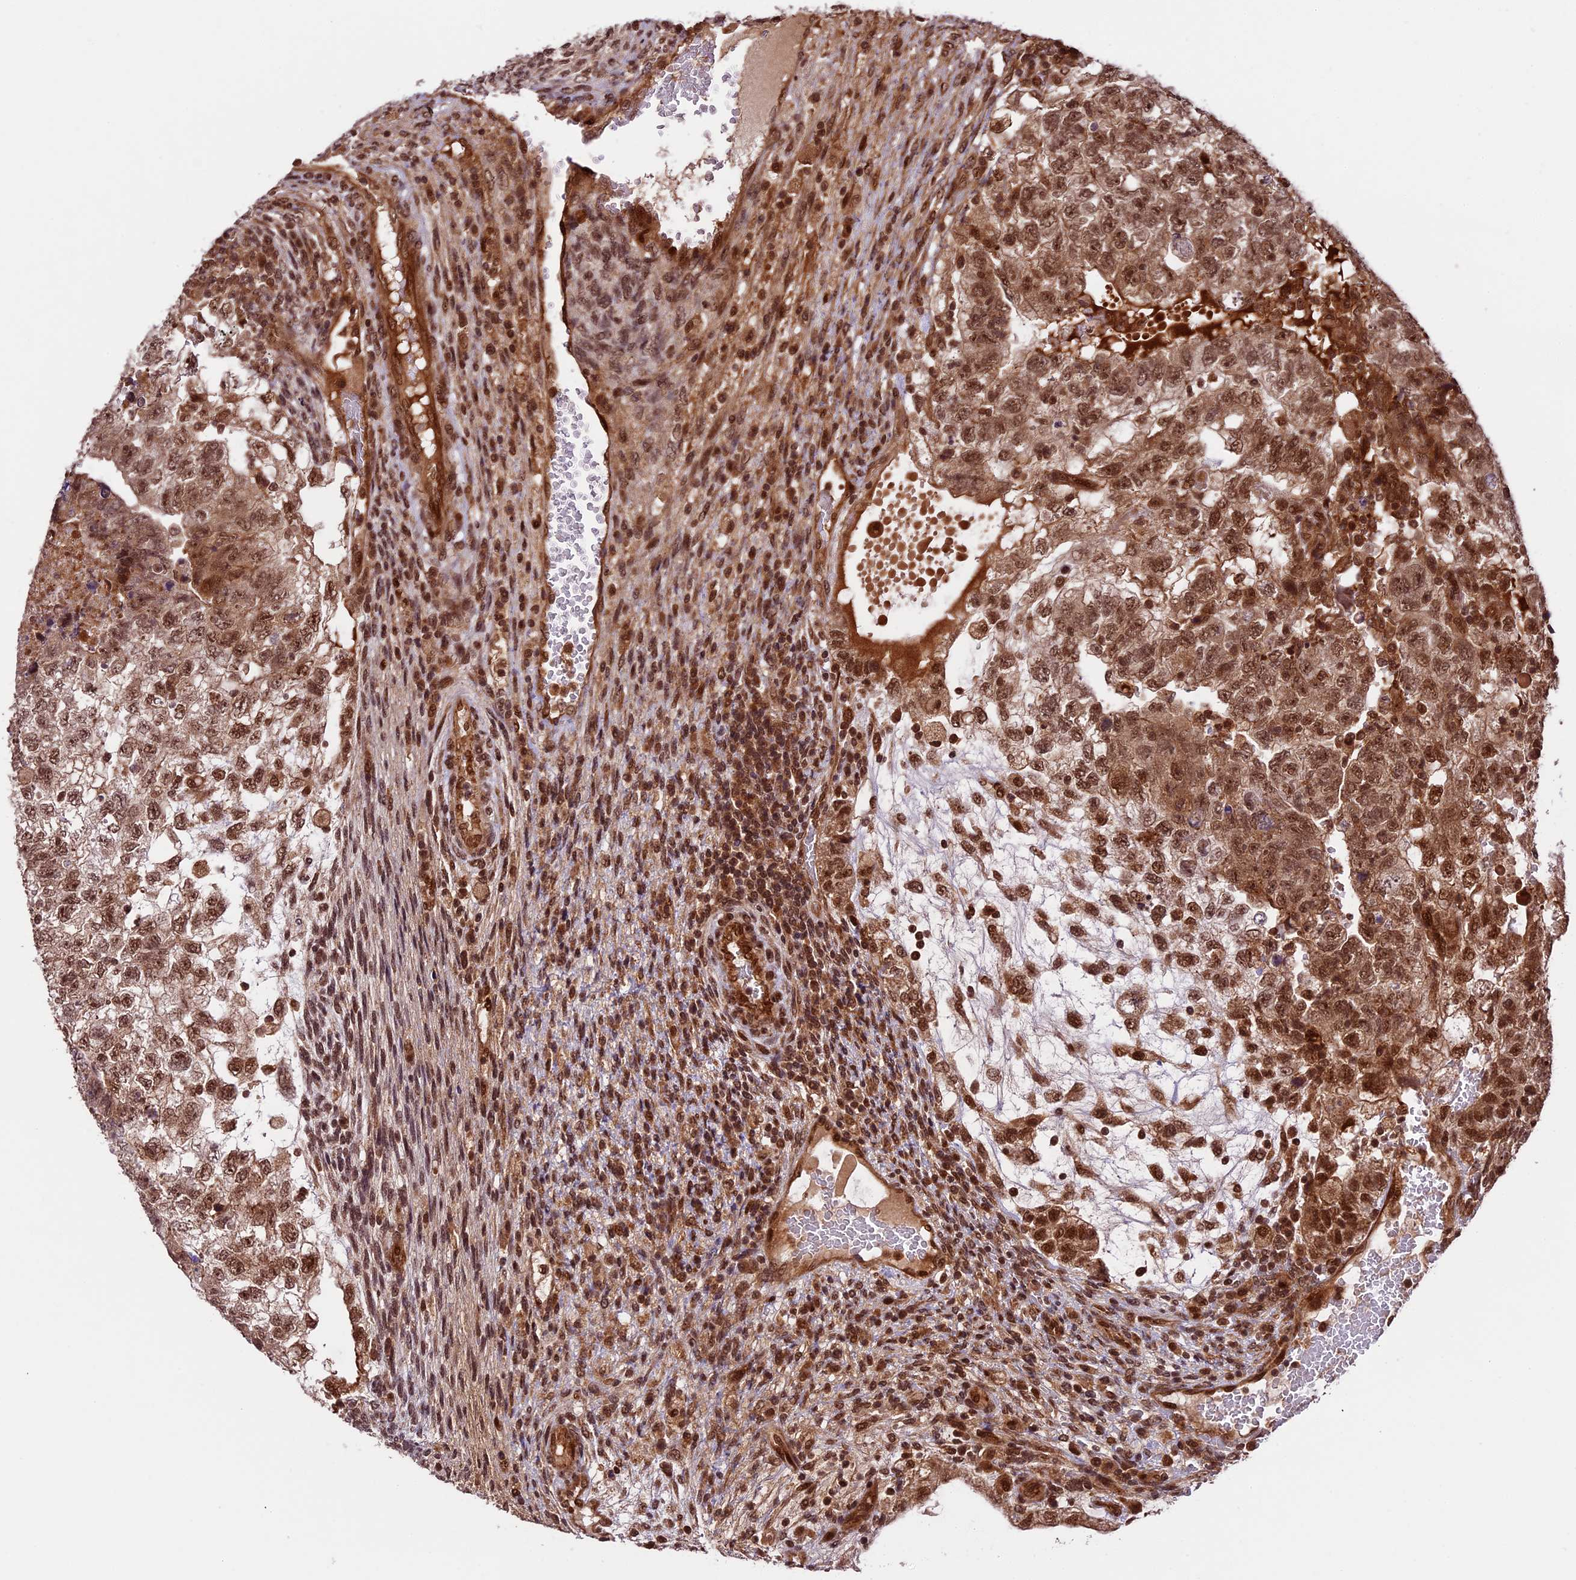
{"staining": {"intensity": "moderate", "quantity": ">75%", "location": "cytoplasmic/membranous,nuclear"}, "tissue": "testis cancer", "cell_type": "Tumor cells", "image_type": "cancer", "snomed": [{"axis": "morphology", "description": "Carcinoma, Embryonal, NOS"}, {"axis": "topography", "description": "Testis"}], "caption": "Tumor cells exhibit medium levels of moderate cytoplasmic/membranous and nuclear expression in approximately >75% of cells in embryonal carcinoma (testis).", "gene": "DHX38", "patient": {"sex": "male", "age": 36}}